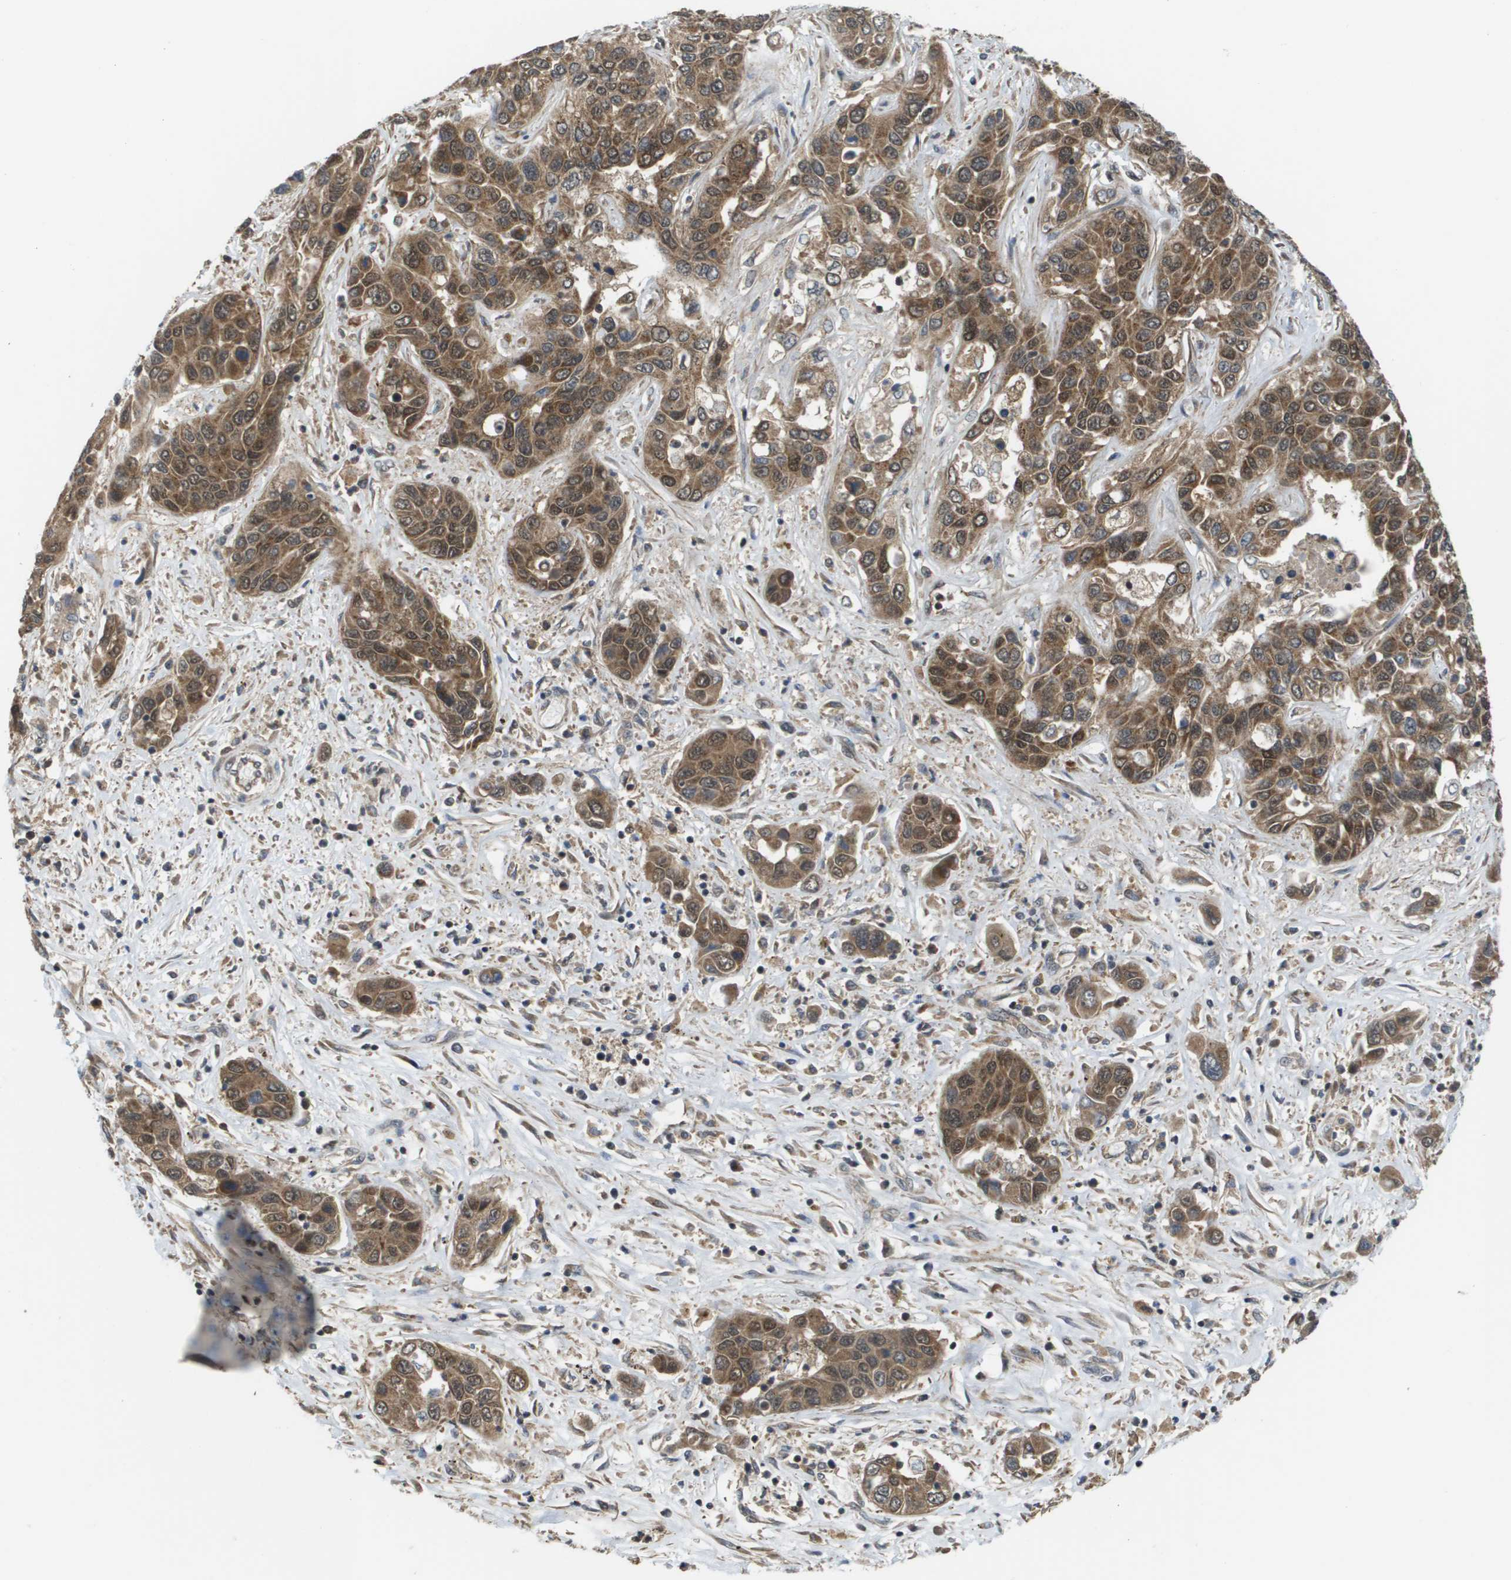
{"staining": {"intensity": "moderate", "quantity": ">75%", "location": "cytoplasmic/membranous"}, "tissue": "liver cancer", "cell_type": "Tumor cells", "image_type": "cancer", "snomed": [{"axis": "morphology", "description": "Cholangiocarcinoma"}, {"axis": "topography", "description": "Liver"}], "caption": "DAB immunohistochemical staining of human cholangiocarcinoma (liver) displays moderate cytoplasmic/membranous protein positivity in approximately >75% of tumor cells. The staining is performed using DAB (3,3'-diaminobenzidine) brown chromogen to label protein expression. The nuclei are counter-stained blue using hematoxylin.", "gene": "RBM38", "patient": {"sex": "female", "age": 52}}